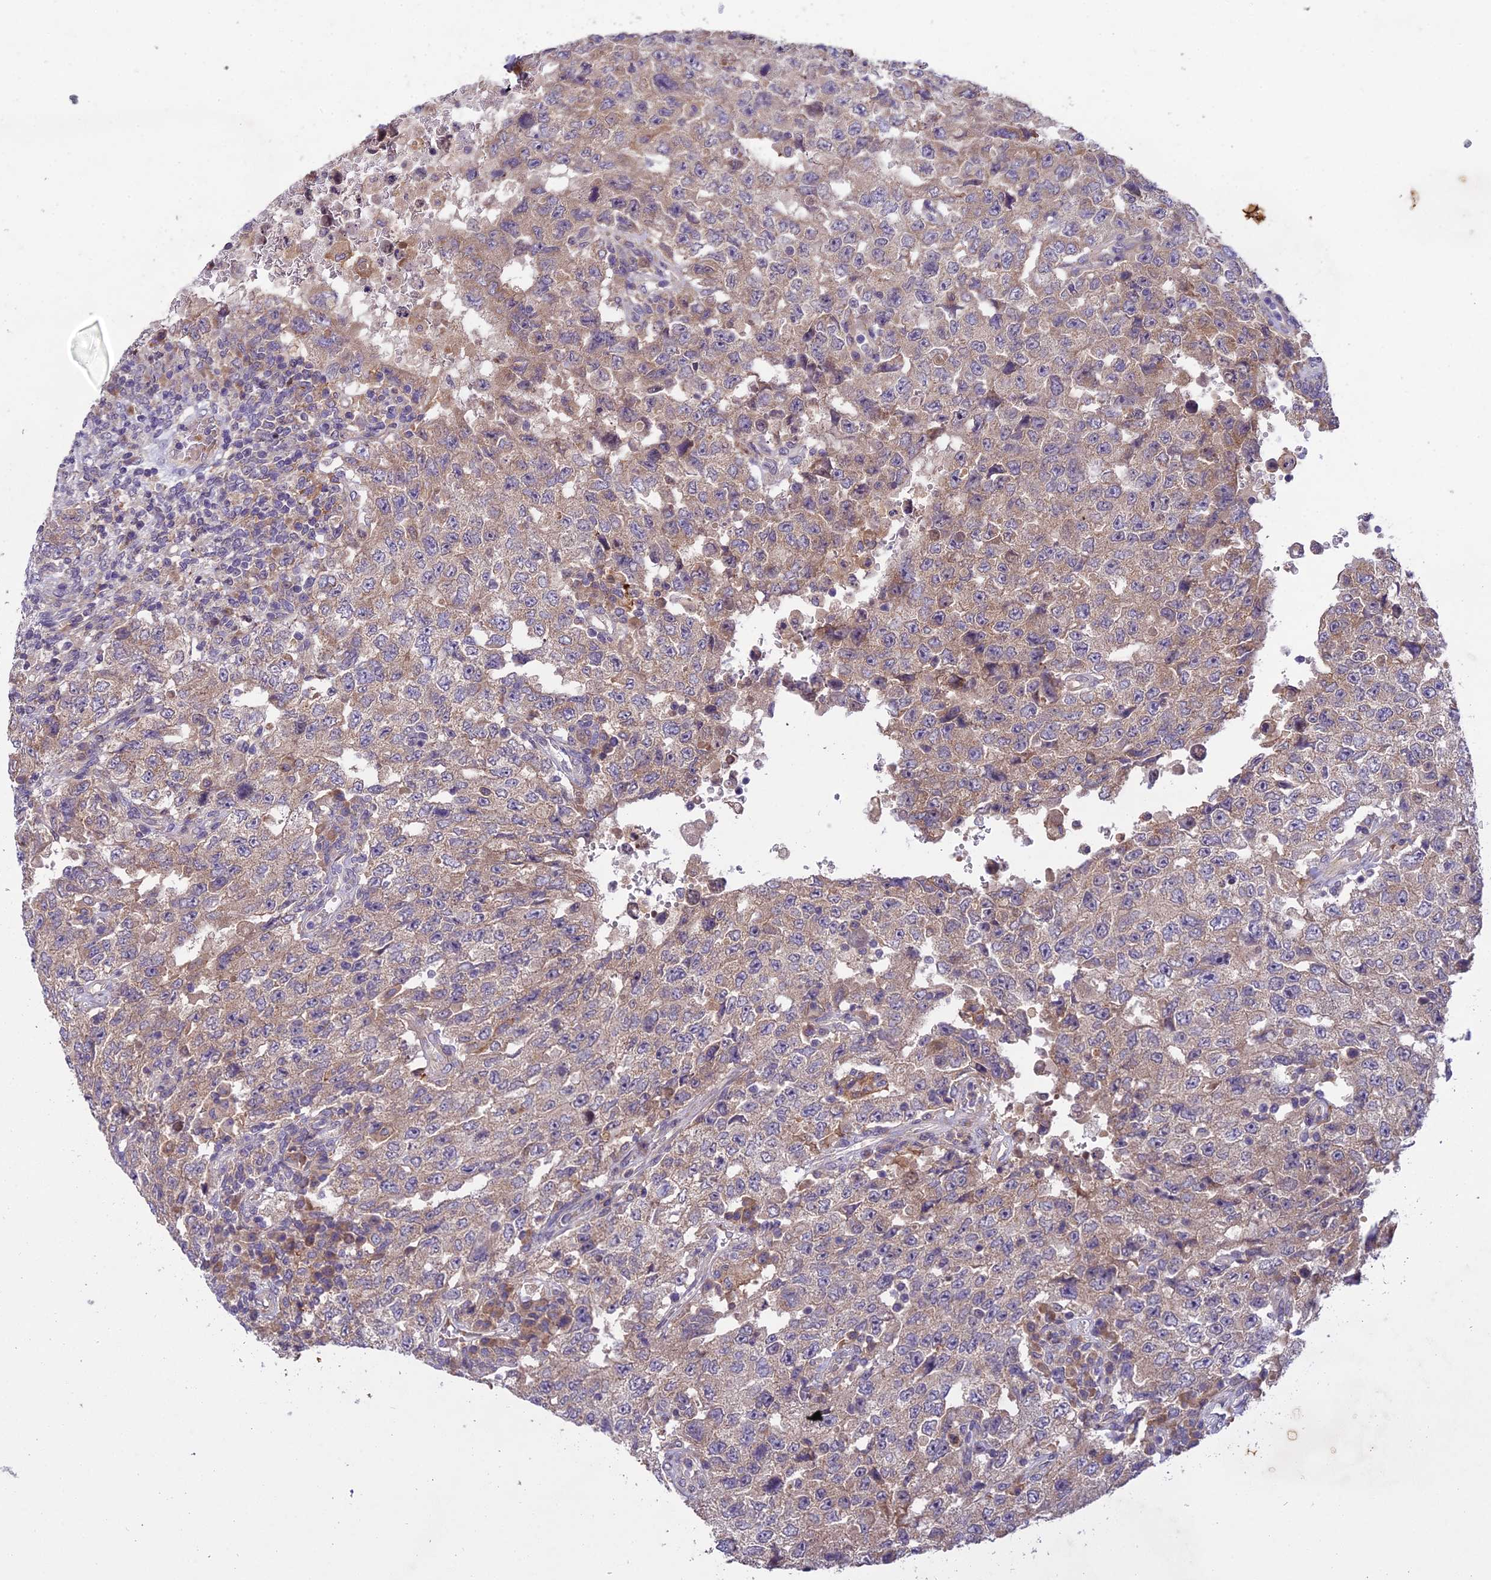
{"staining": {"intensity": "weak", "quantity": "25%-75%", "location": "cytoplasmic/membranous"}, "tissue": "testis cancer", "cell_type": "Tumor cells", "image_type": "cancer", "snomed": [{"axis": "morphology", "description": "Carcinoma, Embryonal, NOS"}, {"axis": "topography", "description": "Testis"}], "caption": "Immunohistochemistry histopathology image of neoplastic tissue: human testis cancer stained using immunohistochemistry (IHC) exhibits low levels of weak protein expression localized specifically in the cytoplasmic/membranous of tumor cells, appearing as a cytoplasmic/membranous brown color.", "gene": "CENPL", "patient": {"sex": "male", "age": 26}}